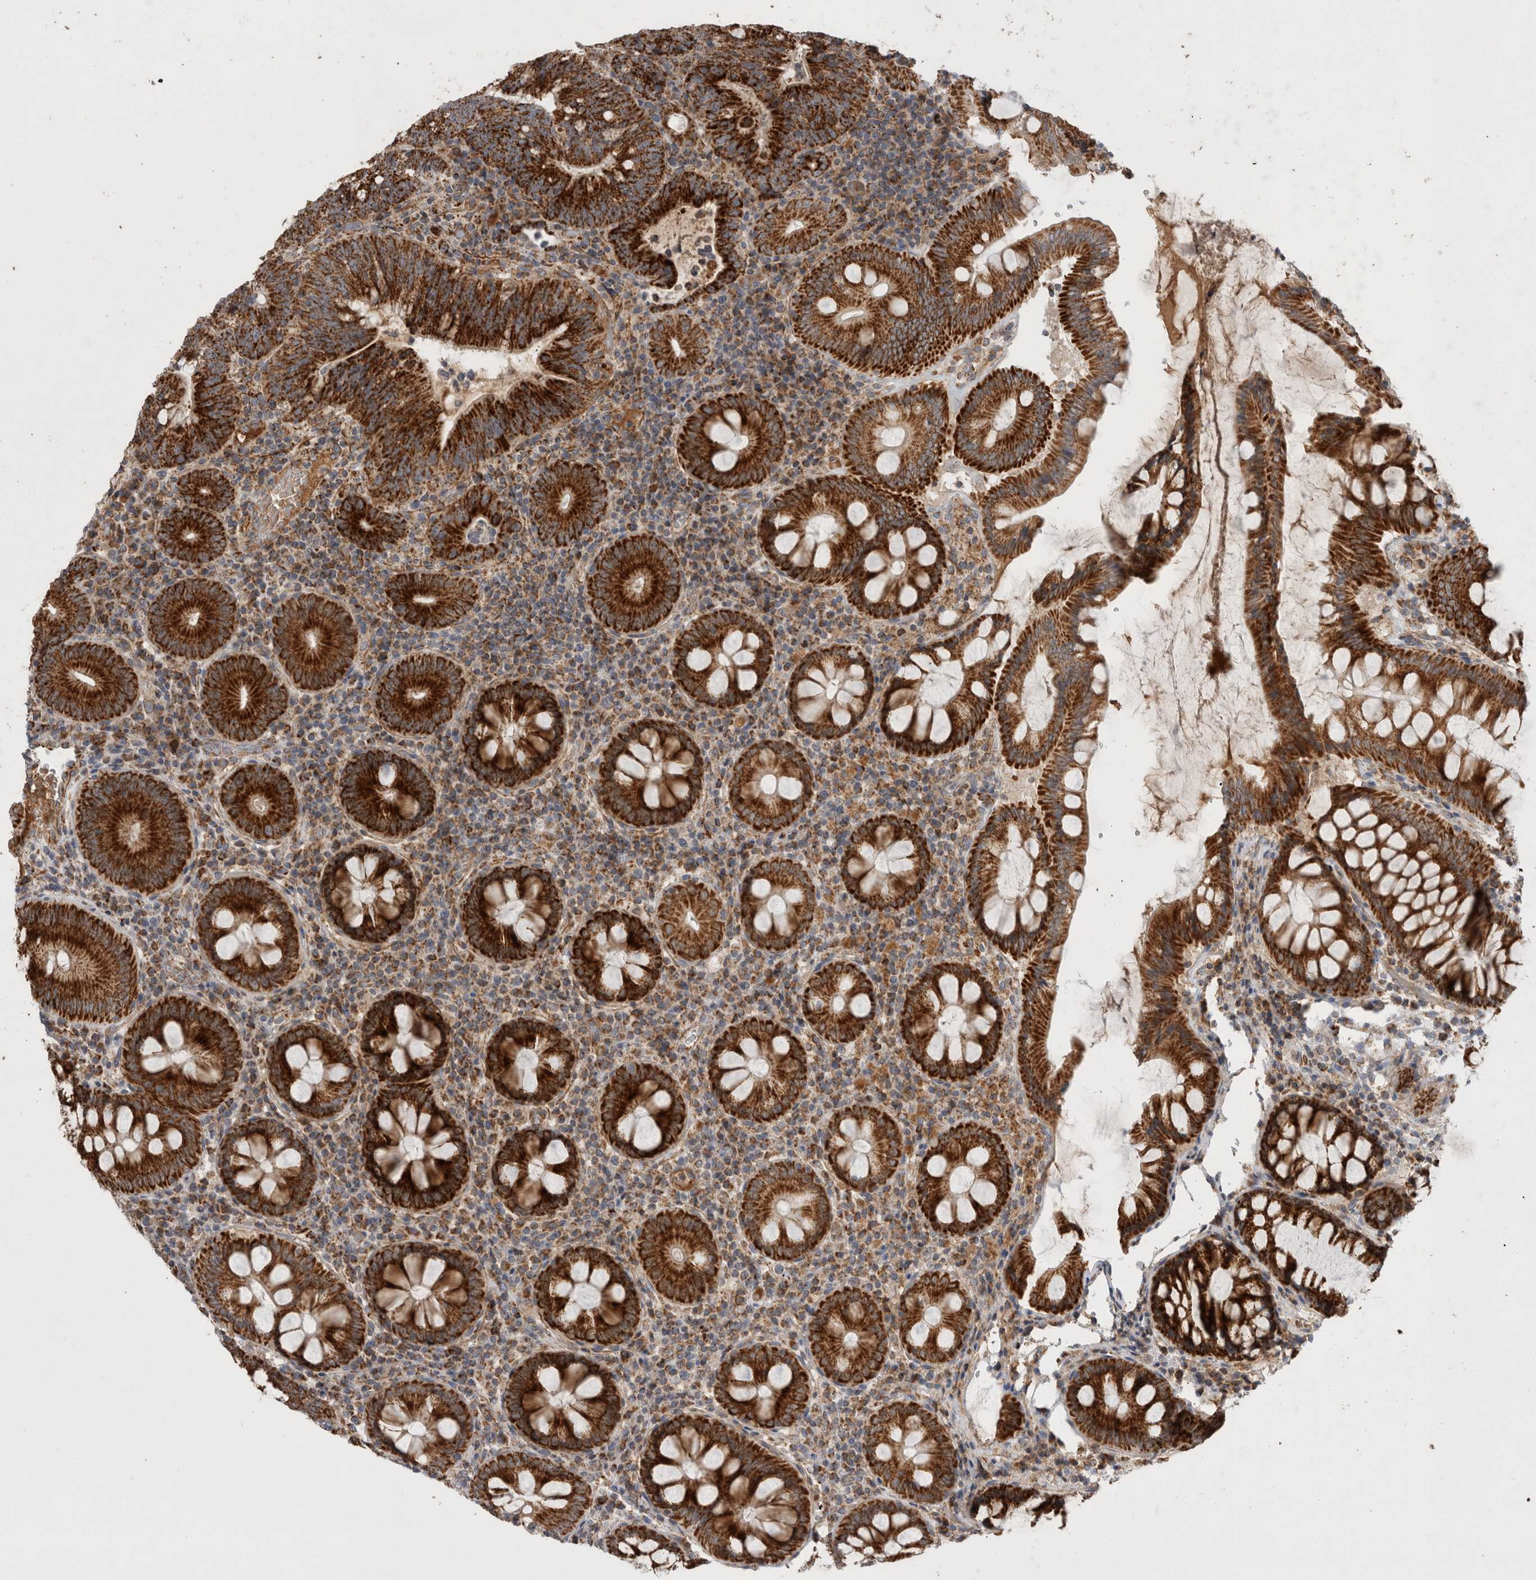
{"staining": {"intensity": "strong", "quantity": ">75%", "location": "cytoplasmic/membranous"}, "tissue": "colorectal cancer", "cell_type": "Tumor cells", "image_type": "cancer", "snomed": [{"axis": "morphology", "description": "Adenocarcinoma, NOS"}, {"axis": "topography", "description": "Colon"}], "caption": "High-magnification brightfield microscopy of colorectal cancer stained with DAB (brown) and counterstained with hematoxylin (blue). tumor cells exhibit strong cytoplasmic/membranous positivity is identified in about>75% of cells.", "gene": "MRPS28", "patient": {"sex": "female", "age": 66}}